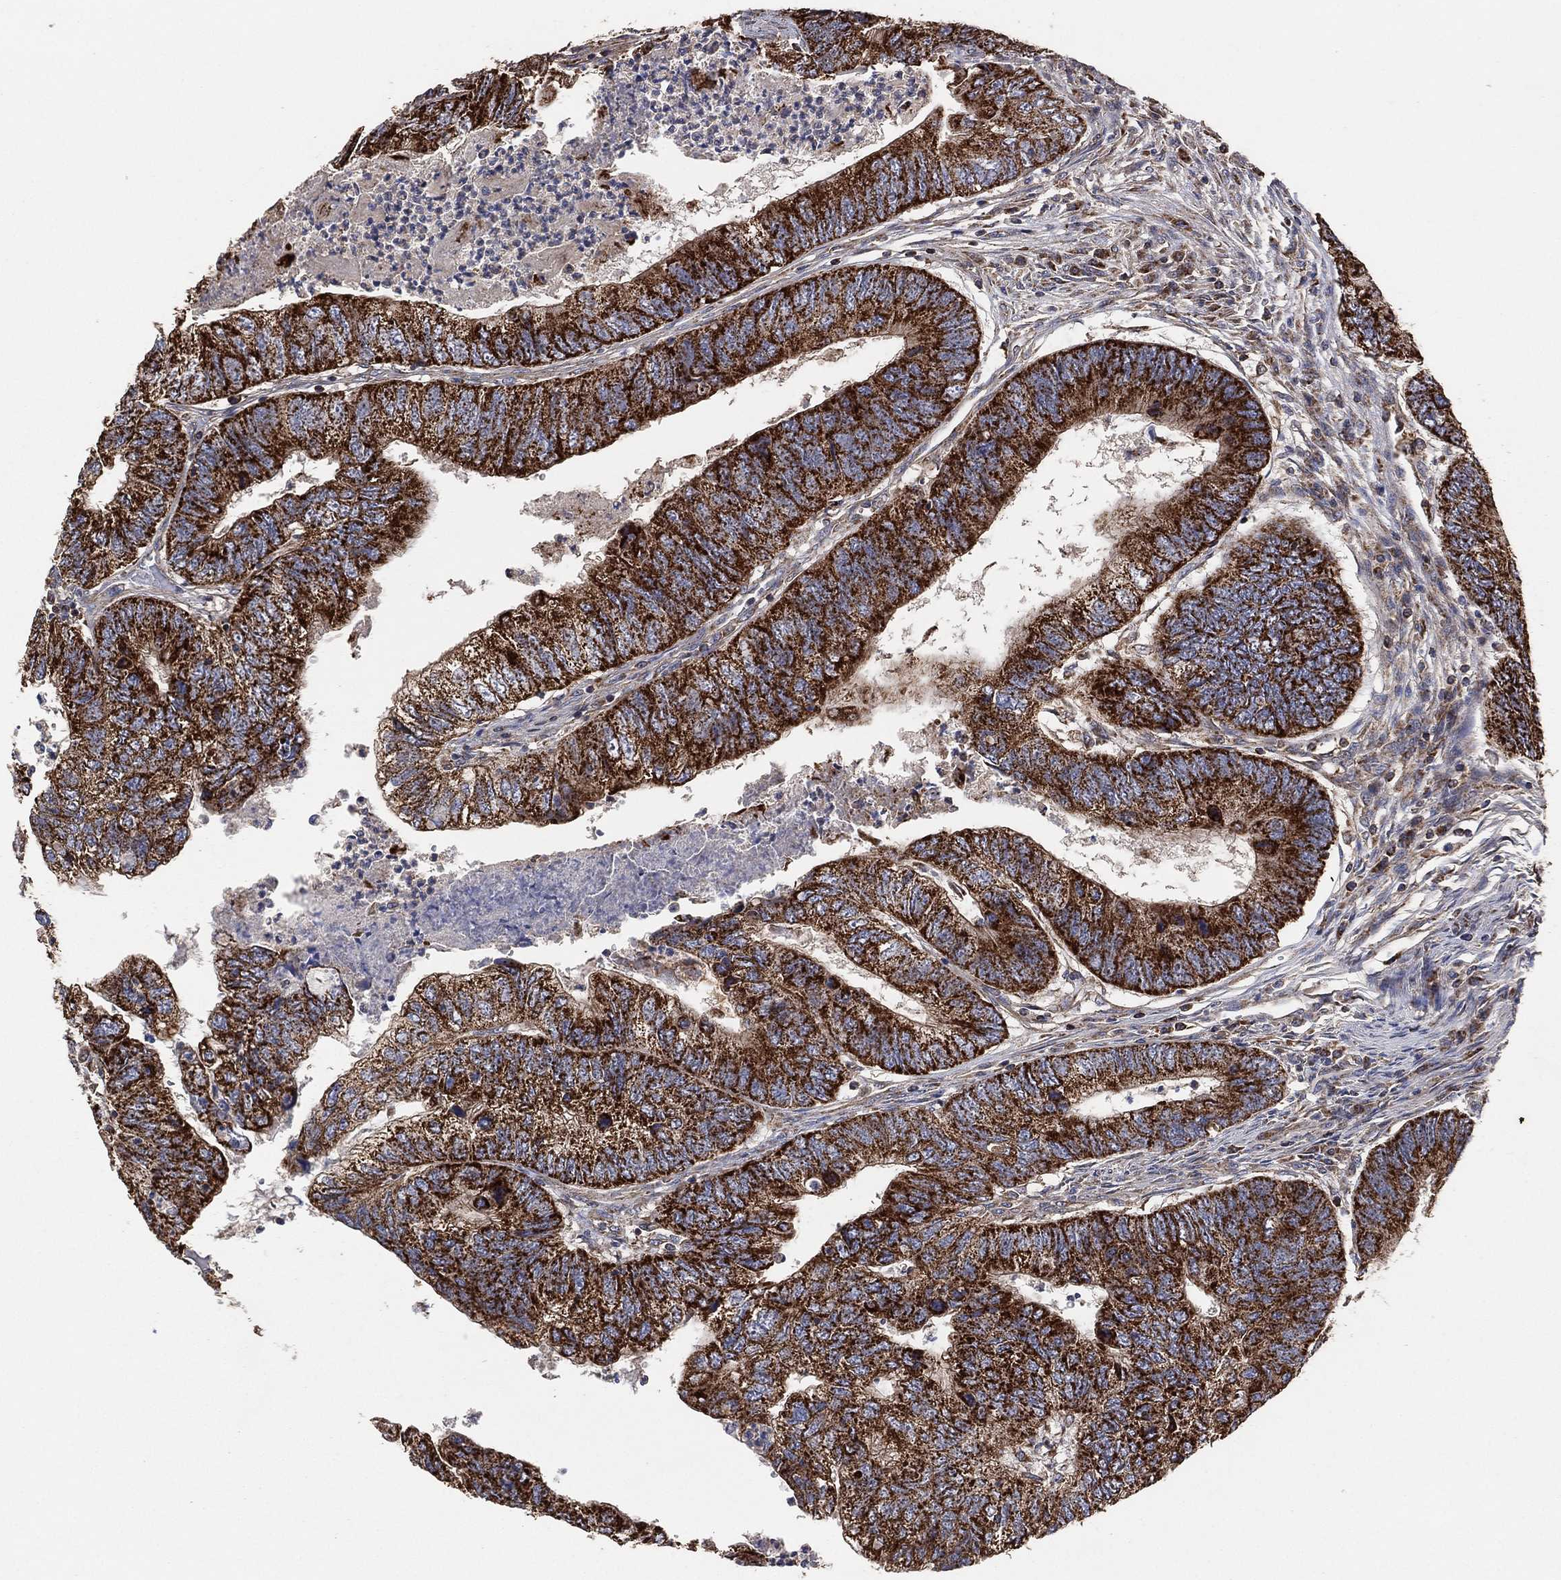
{"staining": {"intensity": "strong", "quantity": "25%-75%", "location": "cytoplasmic/membranous"}, "tissue": "colorectal cancer", "cell_type": "Tumor cells", "image_type": "cancer", "snomed": [{"axis": "morphology", "description": "Adenocarcinoma, NOS"}, {"axis": "topography", "description": "Colon"}], "caption": "Immunohistochemistry photomicrograph of colorectal cancer (adenocarcinoma) stained for a protein (brown), which reveals high levels of strong cytoplasmic/membranous positivity in about 25%-75% of tumor cells.", "gene": "LIMD1", "patient": {"sex": "female", "age": 67}}